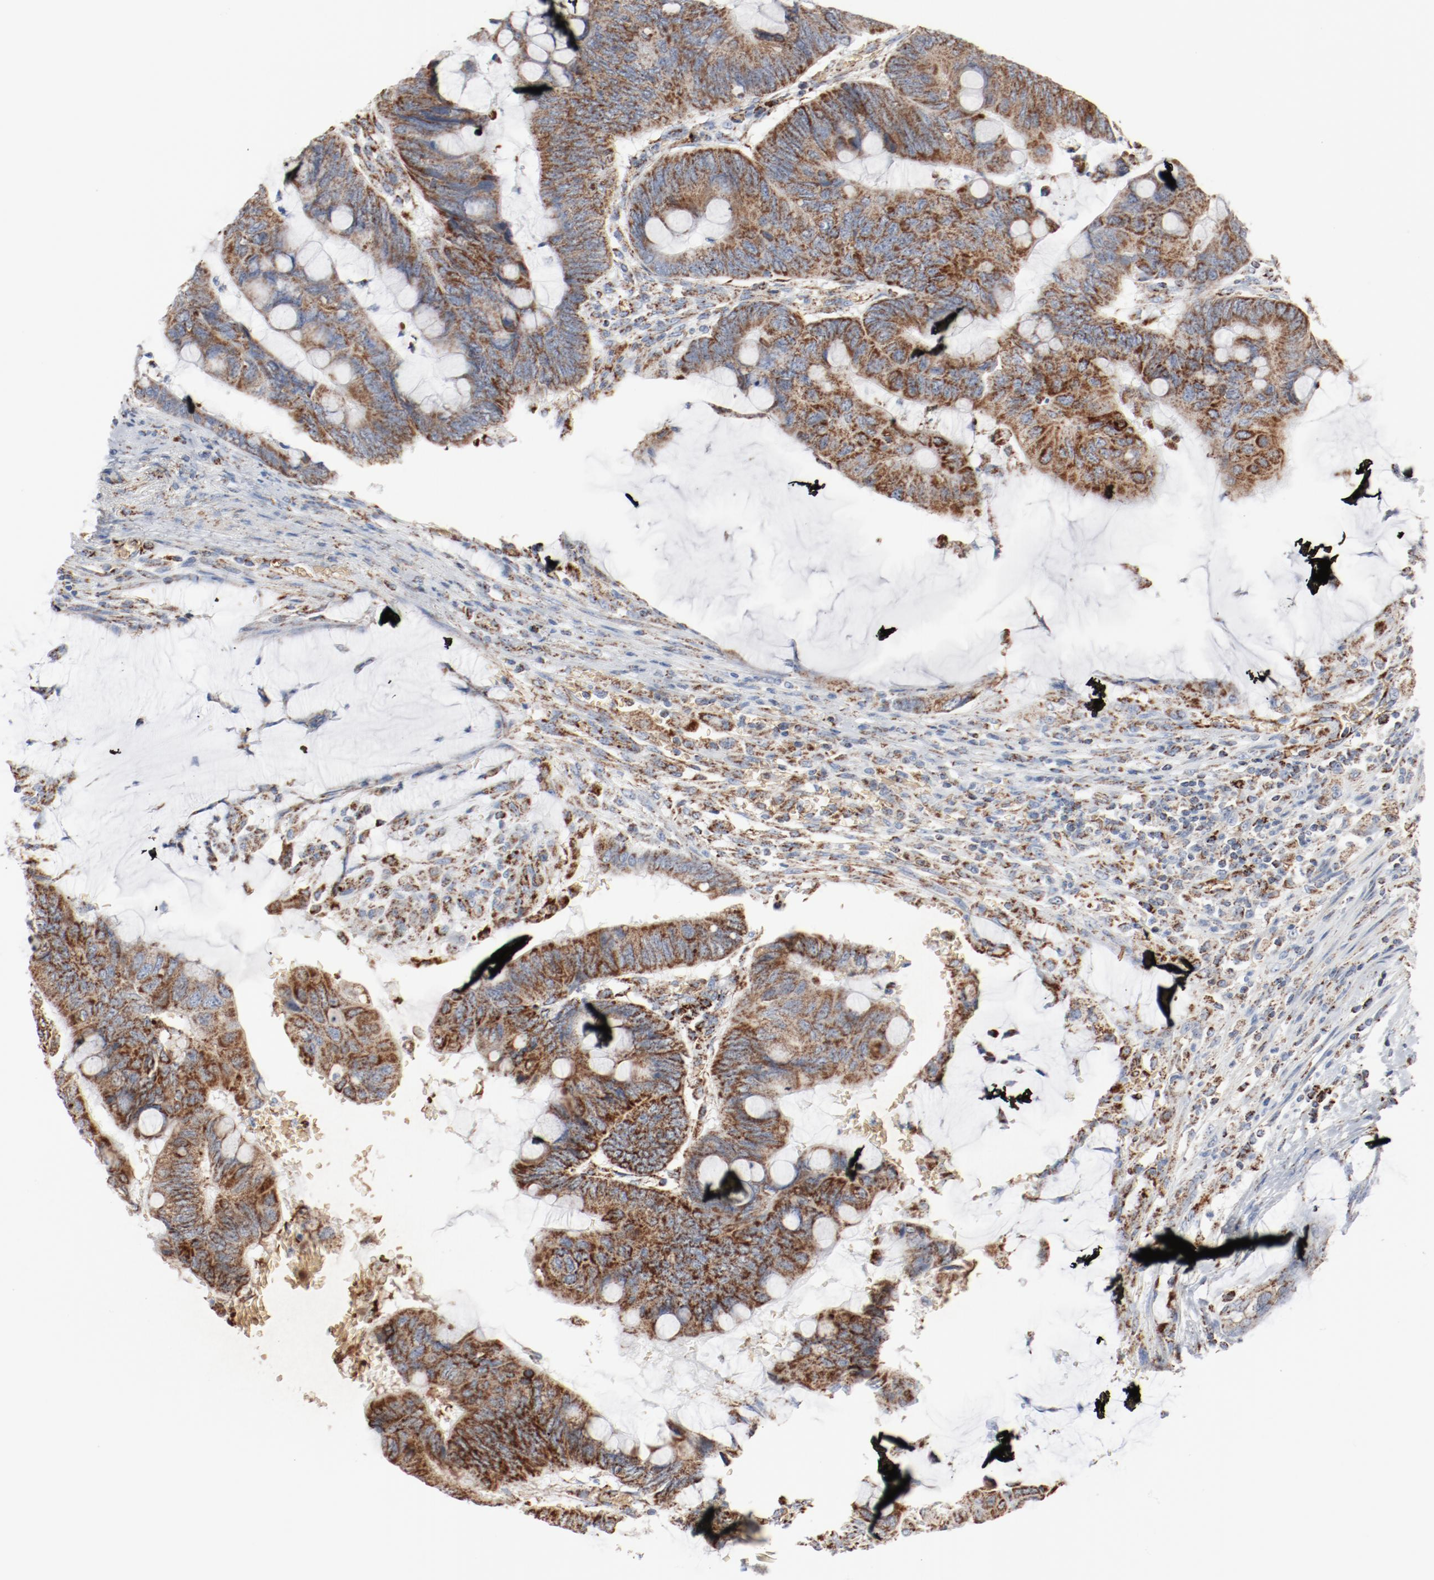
{"staining": {"intensity": "moderate", "quantity": ">75%", "location": "cytoplasmic/membranous"}, "tissue": "colorectal cancer", "cell_type": "Tumor cells", "image_type": "cancer", "snomed": [{"axis": "morphology", "description": "Normal tissue, NOS"}, {"axis": "morphology", "description": "Adenocarcinoma, NOS"}, {"axis": "topography", "description": "Rectum"}], "caption": "Colorectal adenocarcinoma stained with a protein marker exhibits moderate staining in tumor cells.", "gene": "NDUFB8", "patient": {"sex": "male", "age": 92}}